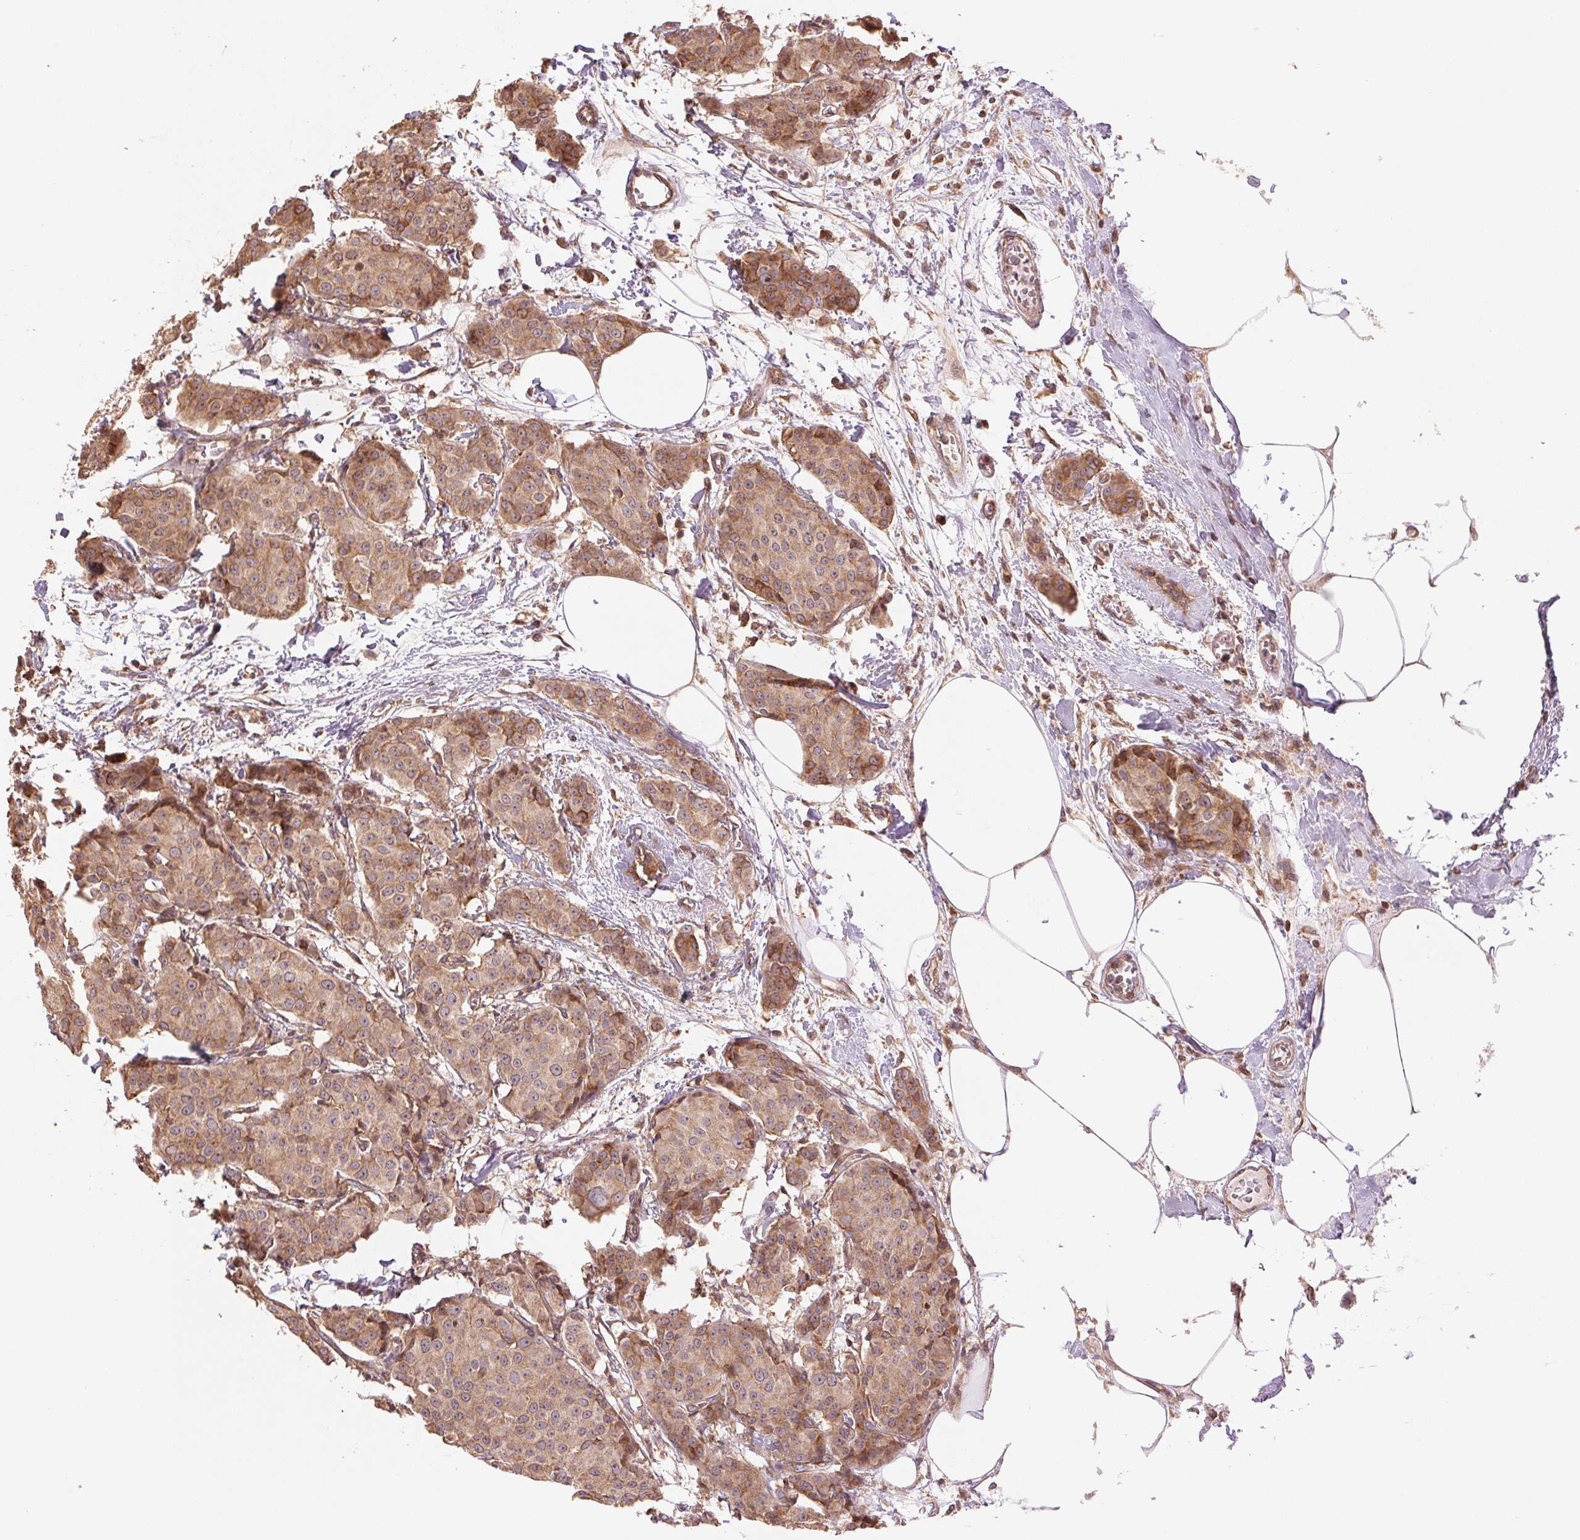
{"staining": {"intensity": "moderate", "quantity": ">75%", "location": "cytoplasmic/membranous"}, "tissue": "breast cancer", "cell_type": "Tumor cells", "image_type": "cancer", "snomed": [{"axis": "morphology", "description": "Duct carcinoma"}, {"axis": "topography", "description": "Breast"}], "caption": "IHC of human breast cancer displays medium levels of moderate cytoplasmic/membranous positivity in about >75% of tumor cells.", "gene": "BTF3L4", "patient": {"sex": "female", "age": 91}}